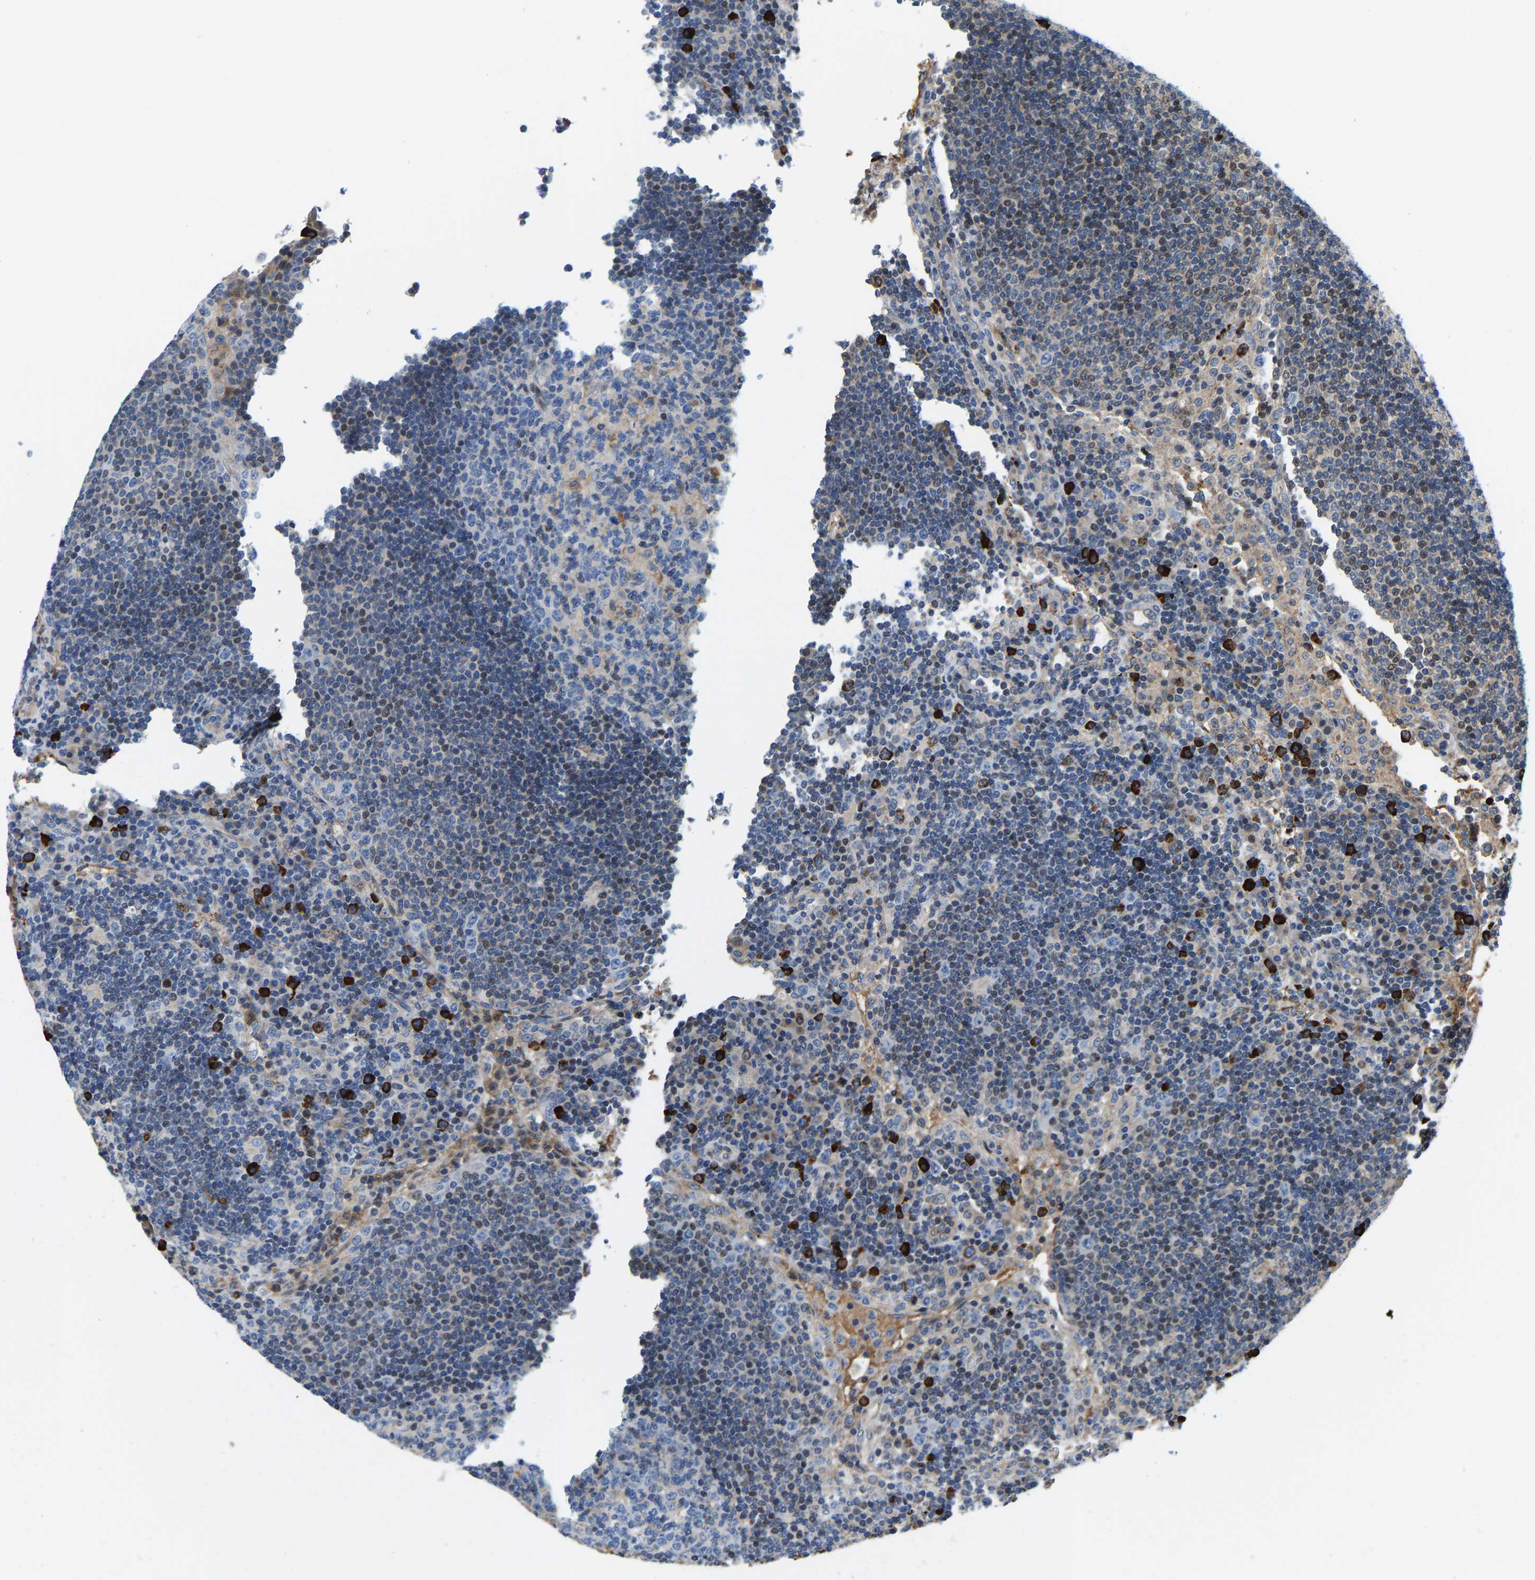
{"staining": {"intensity": "weak", "quantity": "<25%", "location": "cytoplasmic/membranous"}, "tissue": "lymph node", "cell_type": "Germinal center cells", "image_type": "normal", "snomed": [{"axis": "morphology", "description": "Normal tissue, NOS"}, {"axis": "topography", "description": "Lymph node"}], "caption": "This is an immunohistochemistry (IHC) photomicrograph of unremarkable human lymph node. There is no positivity in germinal center cells.", "gene": "DPP7", "patient": {"sex": "female", "age": 53}}